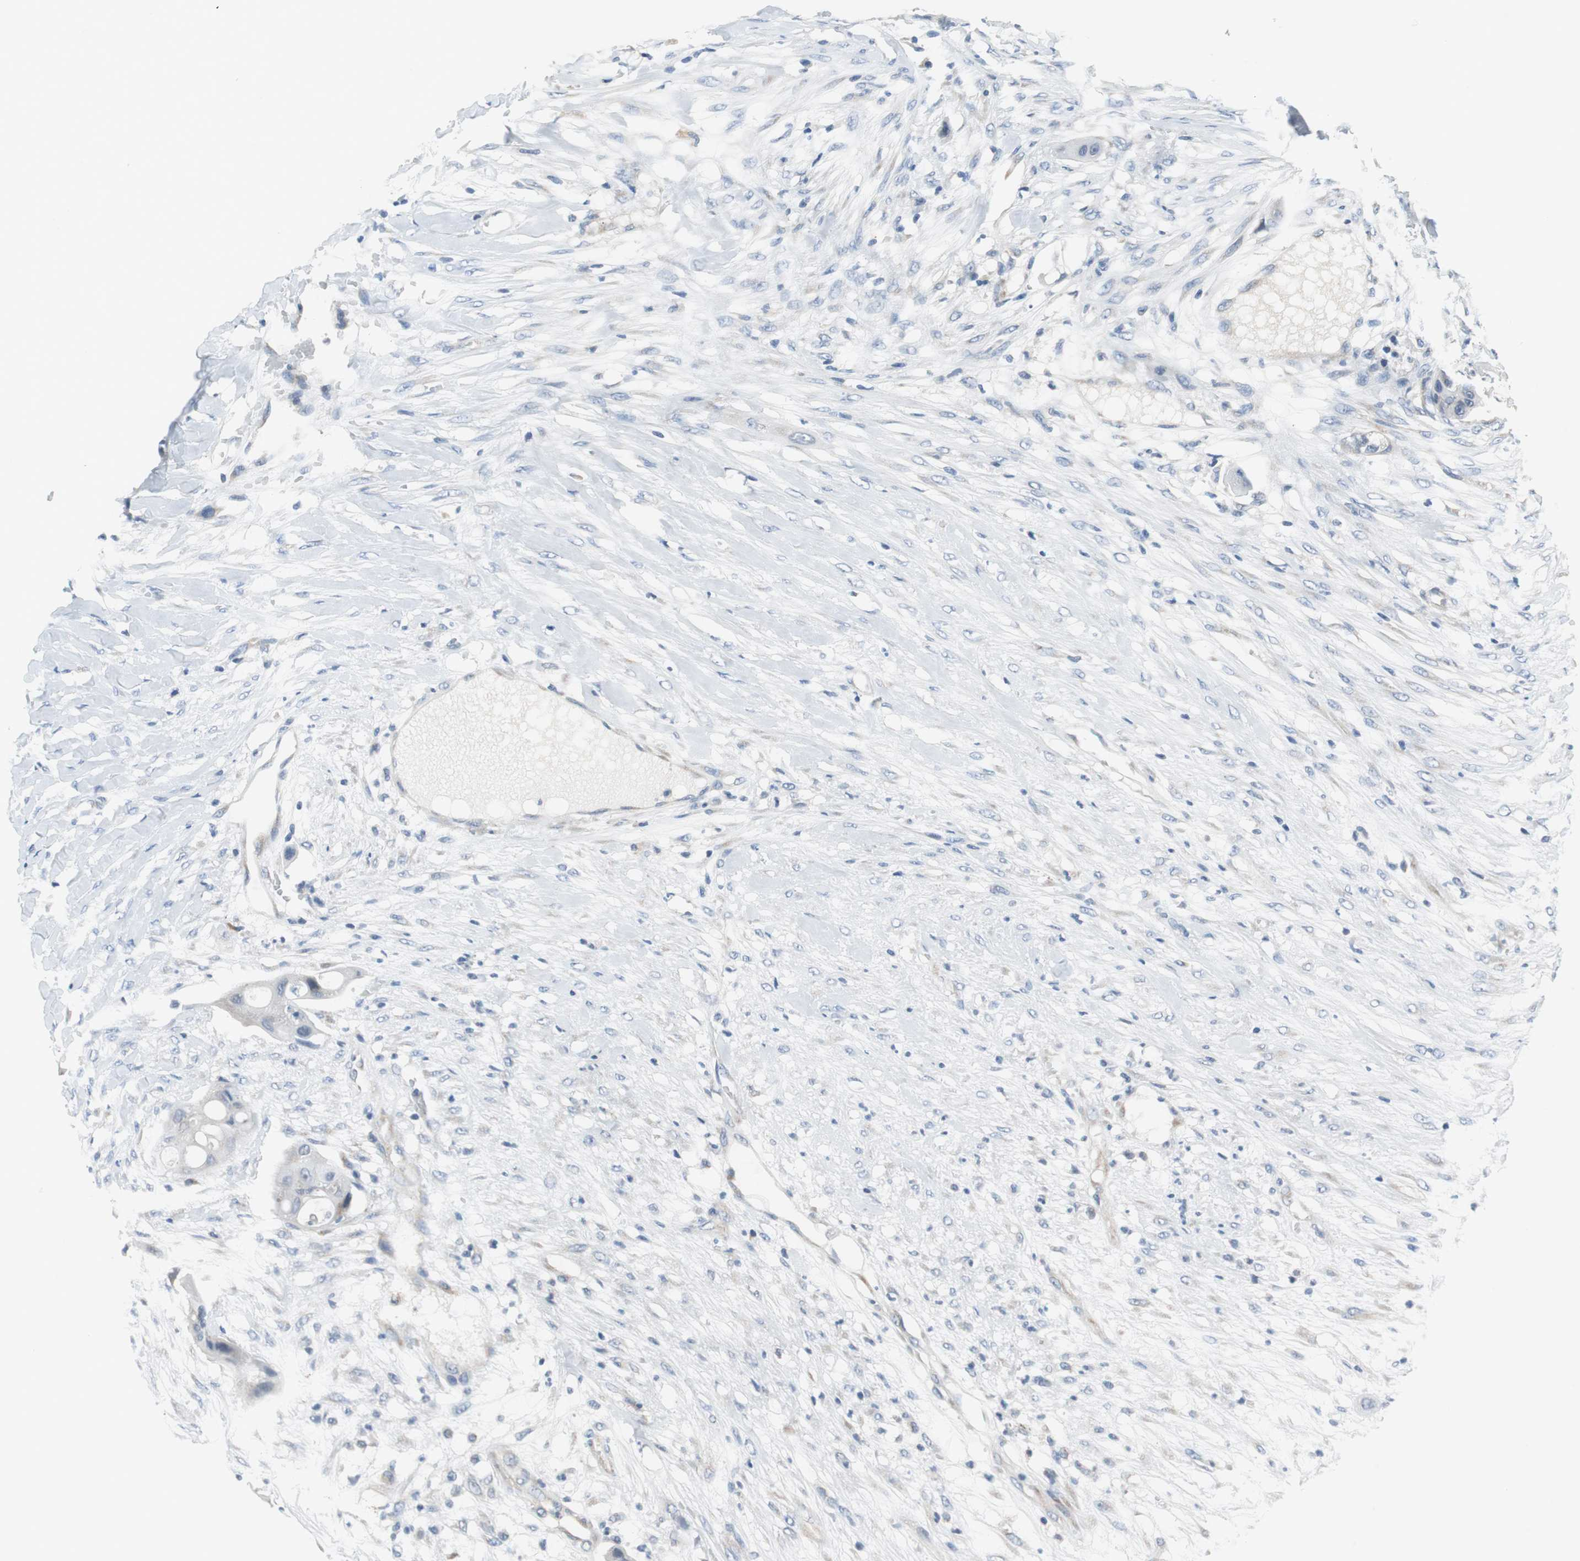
{"staining": {"intensity": "weak", "quantity": ">75%", "location": "cytoplasmic/membranous"}, "tissue": "colorectal cancer", "cell_type": "Tumor cells", "image_type": "cancer", "snomed": [{"axis": "morphology", "description": "Adenocarcinoma, NOS"}, {"axis": "topography", "description": "Colon"}], "caption": "Tumor cells exhibit low levels of weak cytoplasmic/membranous expression in approximately >75% of cells in human colorectal adenocarcinoma. Using DAB (3,3'-diaminobenzidine) (brown) and hematoxylin (blue) stains, captured at high magnification using brightfield microscopy.", "gene": "PLAA", "patient": {"sex": "female", "age": 57}}